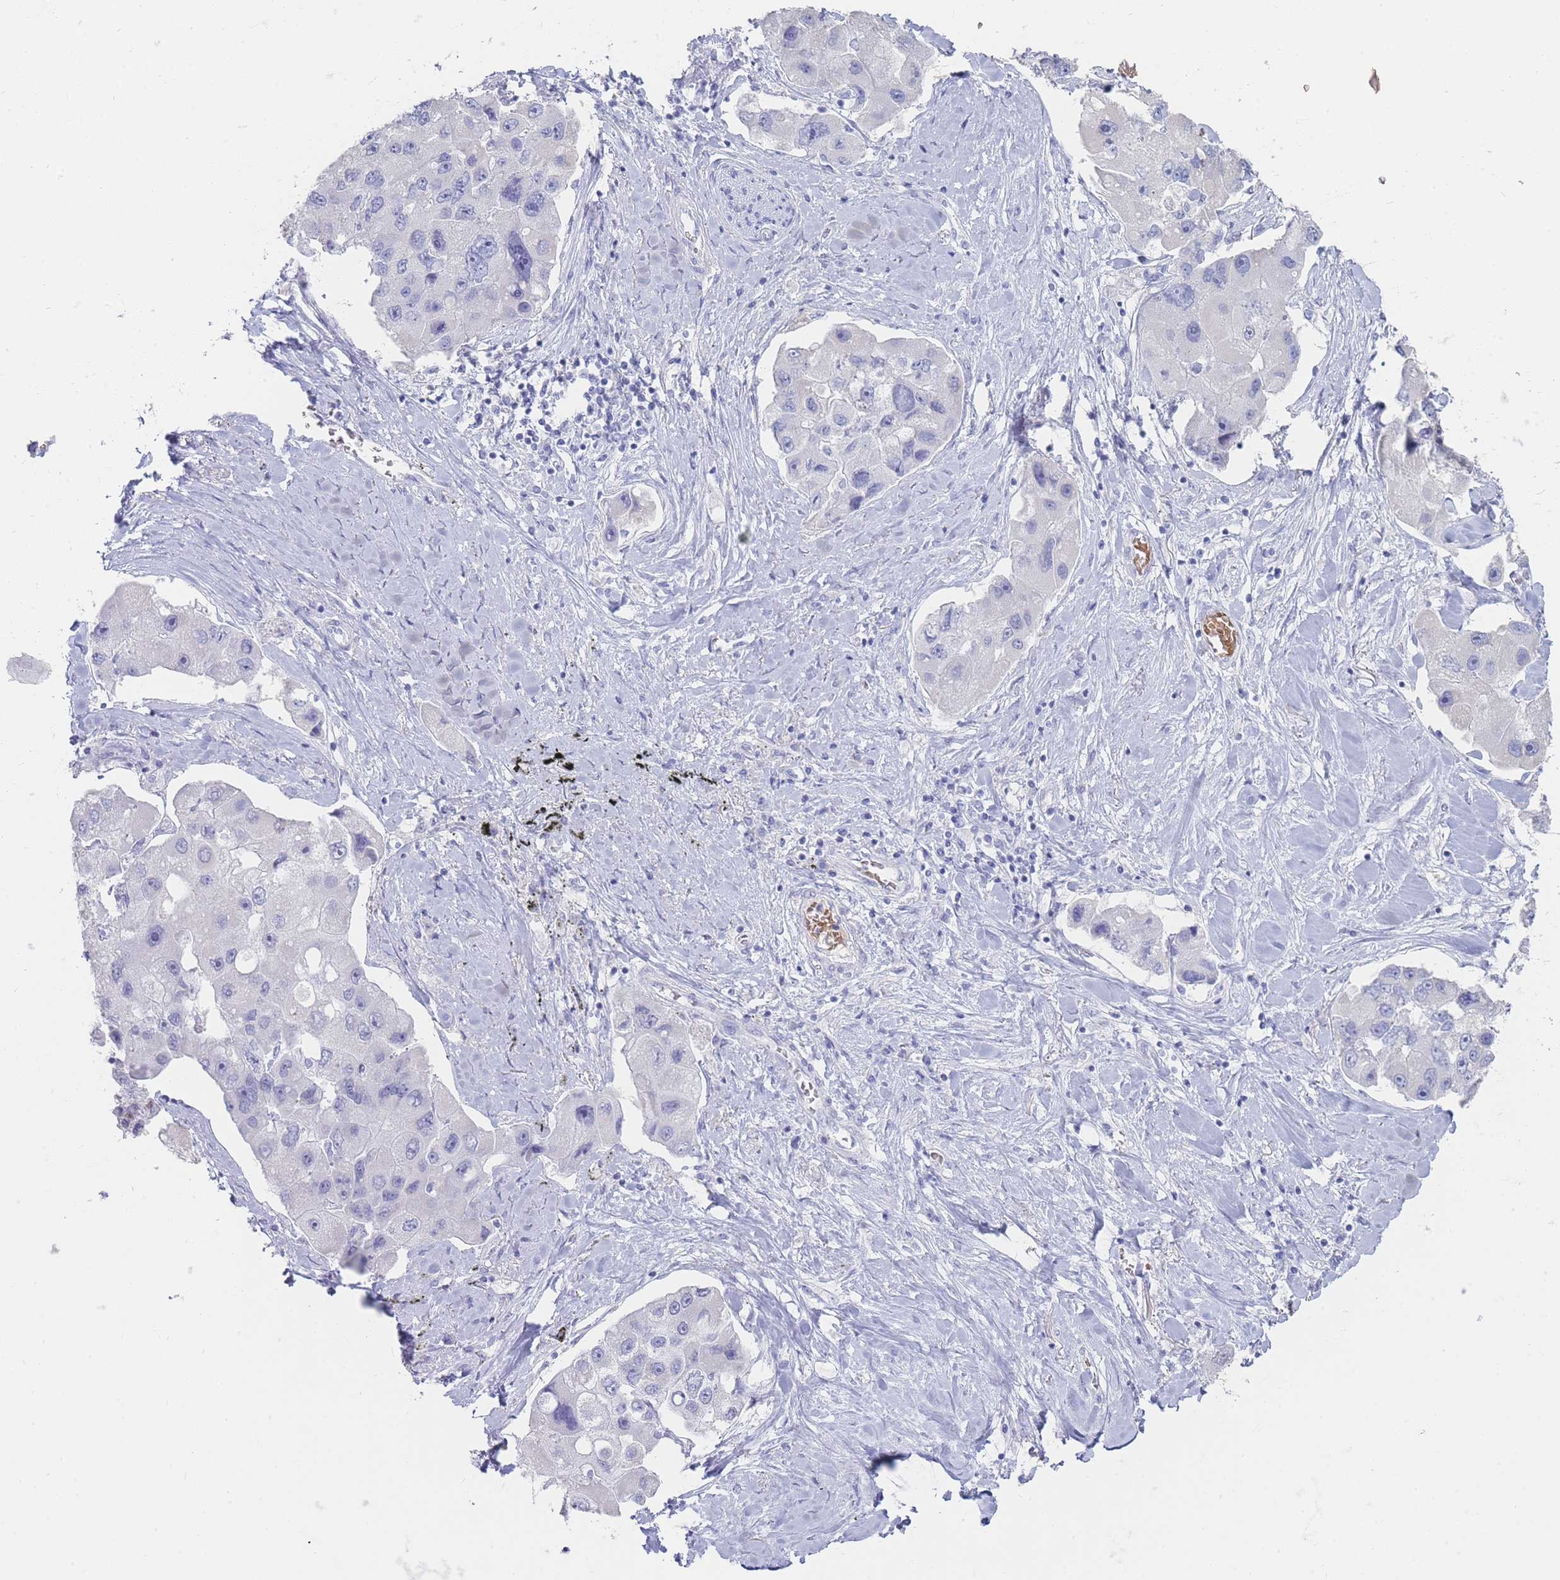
{"staining": {"intensity": "negative", "quantity": "none", "location": "none"}, "tissue": "lung cancer", "cell_type": "Tumor cells", "image_type": "cancer", "snomed": [{"axis": "morphology", "description": "Adenocarcinoma, NOS"}, {"axis": "topography", "description": "Lung"}], "caption": "There is no significant expression in tumor cells of lung cancer.", "gene": "HBG2", "patient": {"sex": "female", "age": 54}}